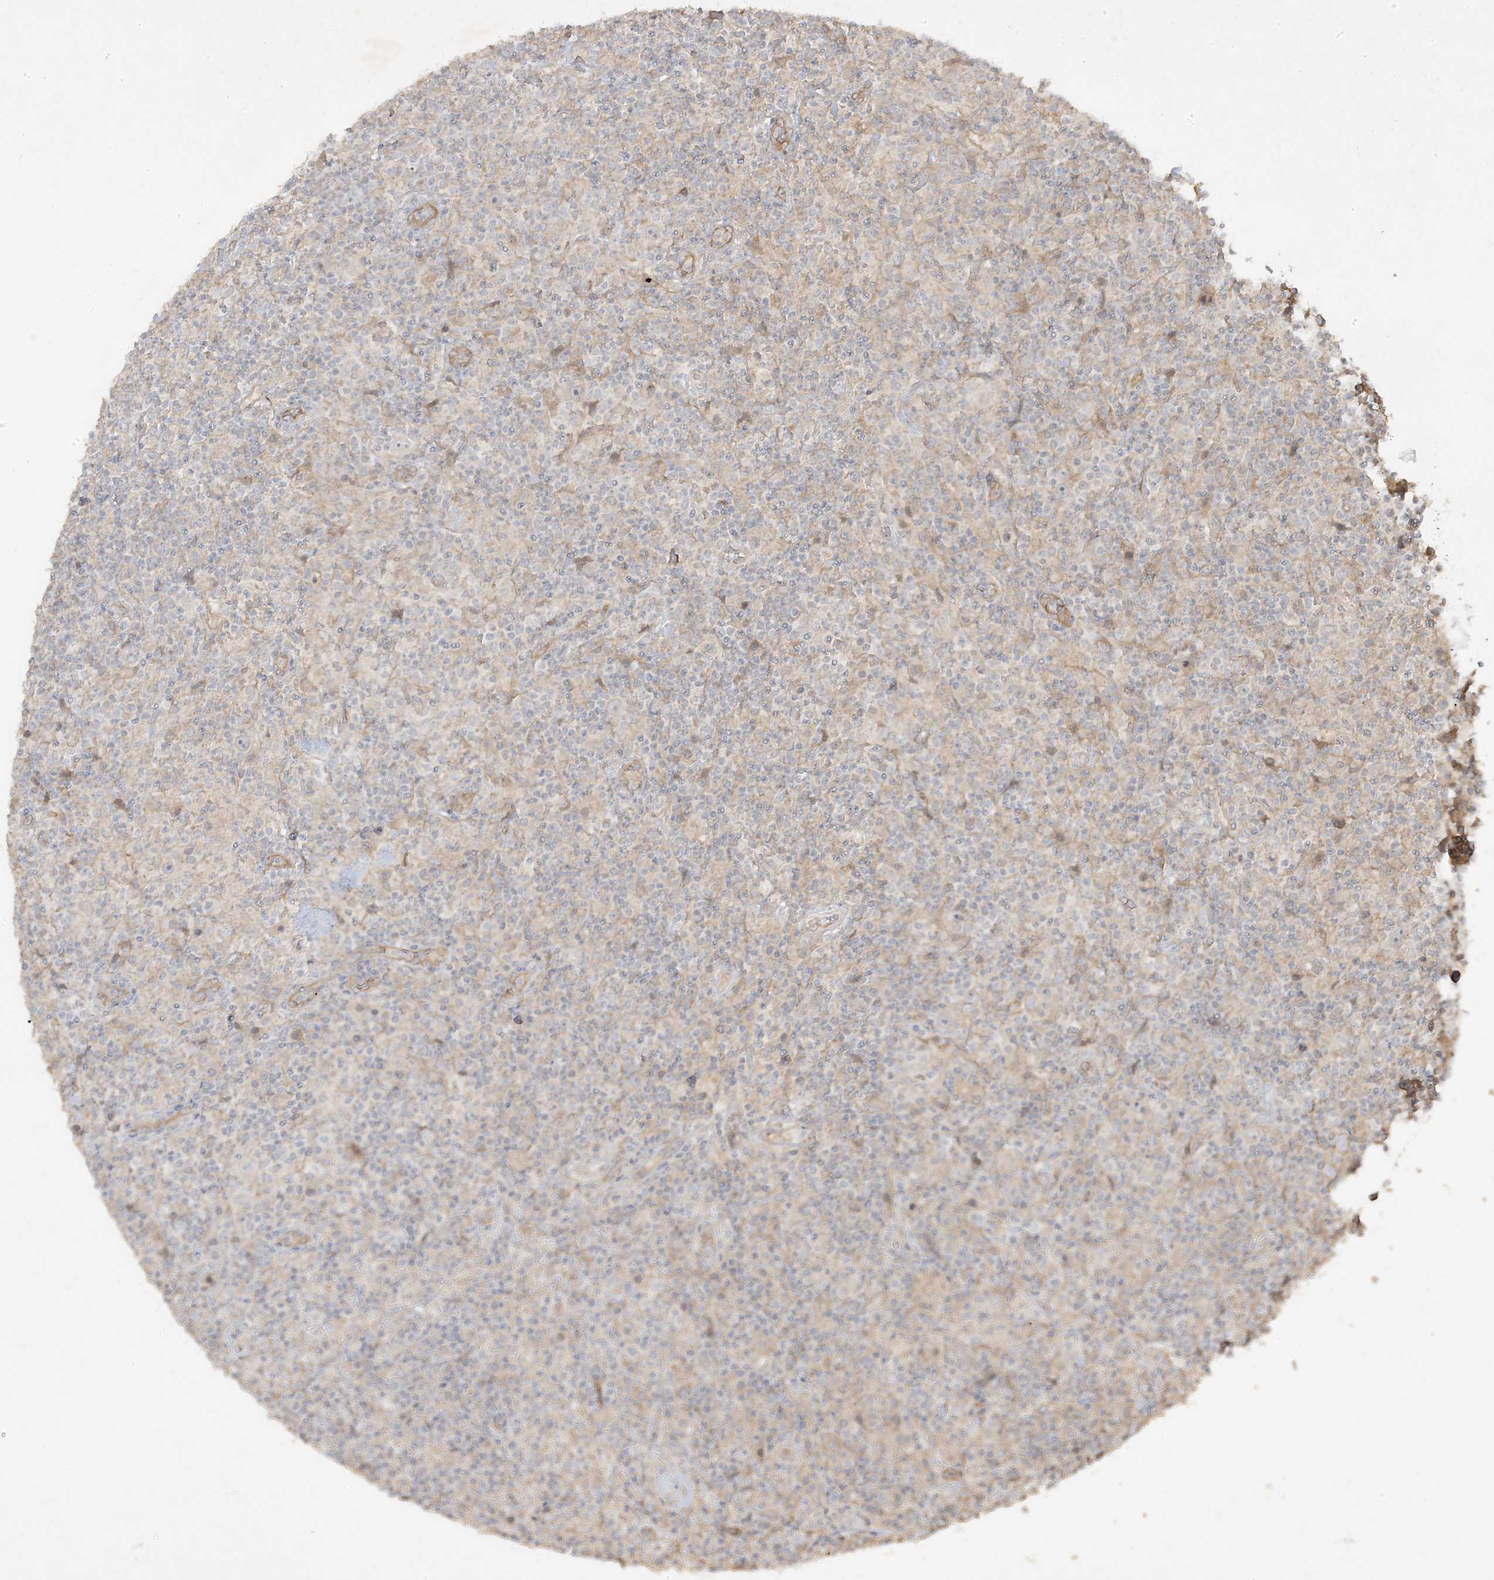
{"staining": {"intensity": "negative", "quantity": "none", "location": "none"}, "tissue": "lymphoma", "cell_type": "Tumor cells", "image_type": "cancer", "snomed": [{"axis": "morphology", "description": "Hodgkin's disease, NOS"}, {"axis": "topography", "description": "Lymph node"}], "caption": "DAB (3,3'-diaminobenzidine) immunohistochemical staining of Hodgkin's disease reveals no significant positivity in tumor cells. The staining is performed using DAB (3,3'-diaminobenzidine) brown chromogen with nuclei counter-stained in using hematoxylin.", "gene": "RGL4", "patient": {"sex": "male", "age": 70}}